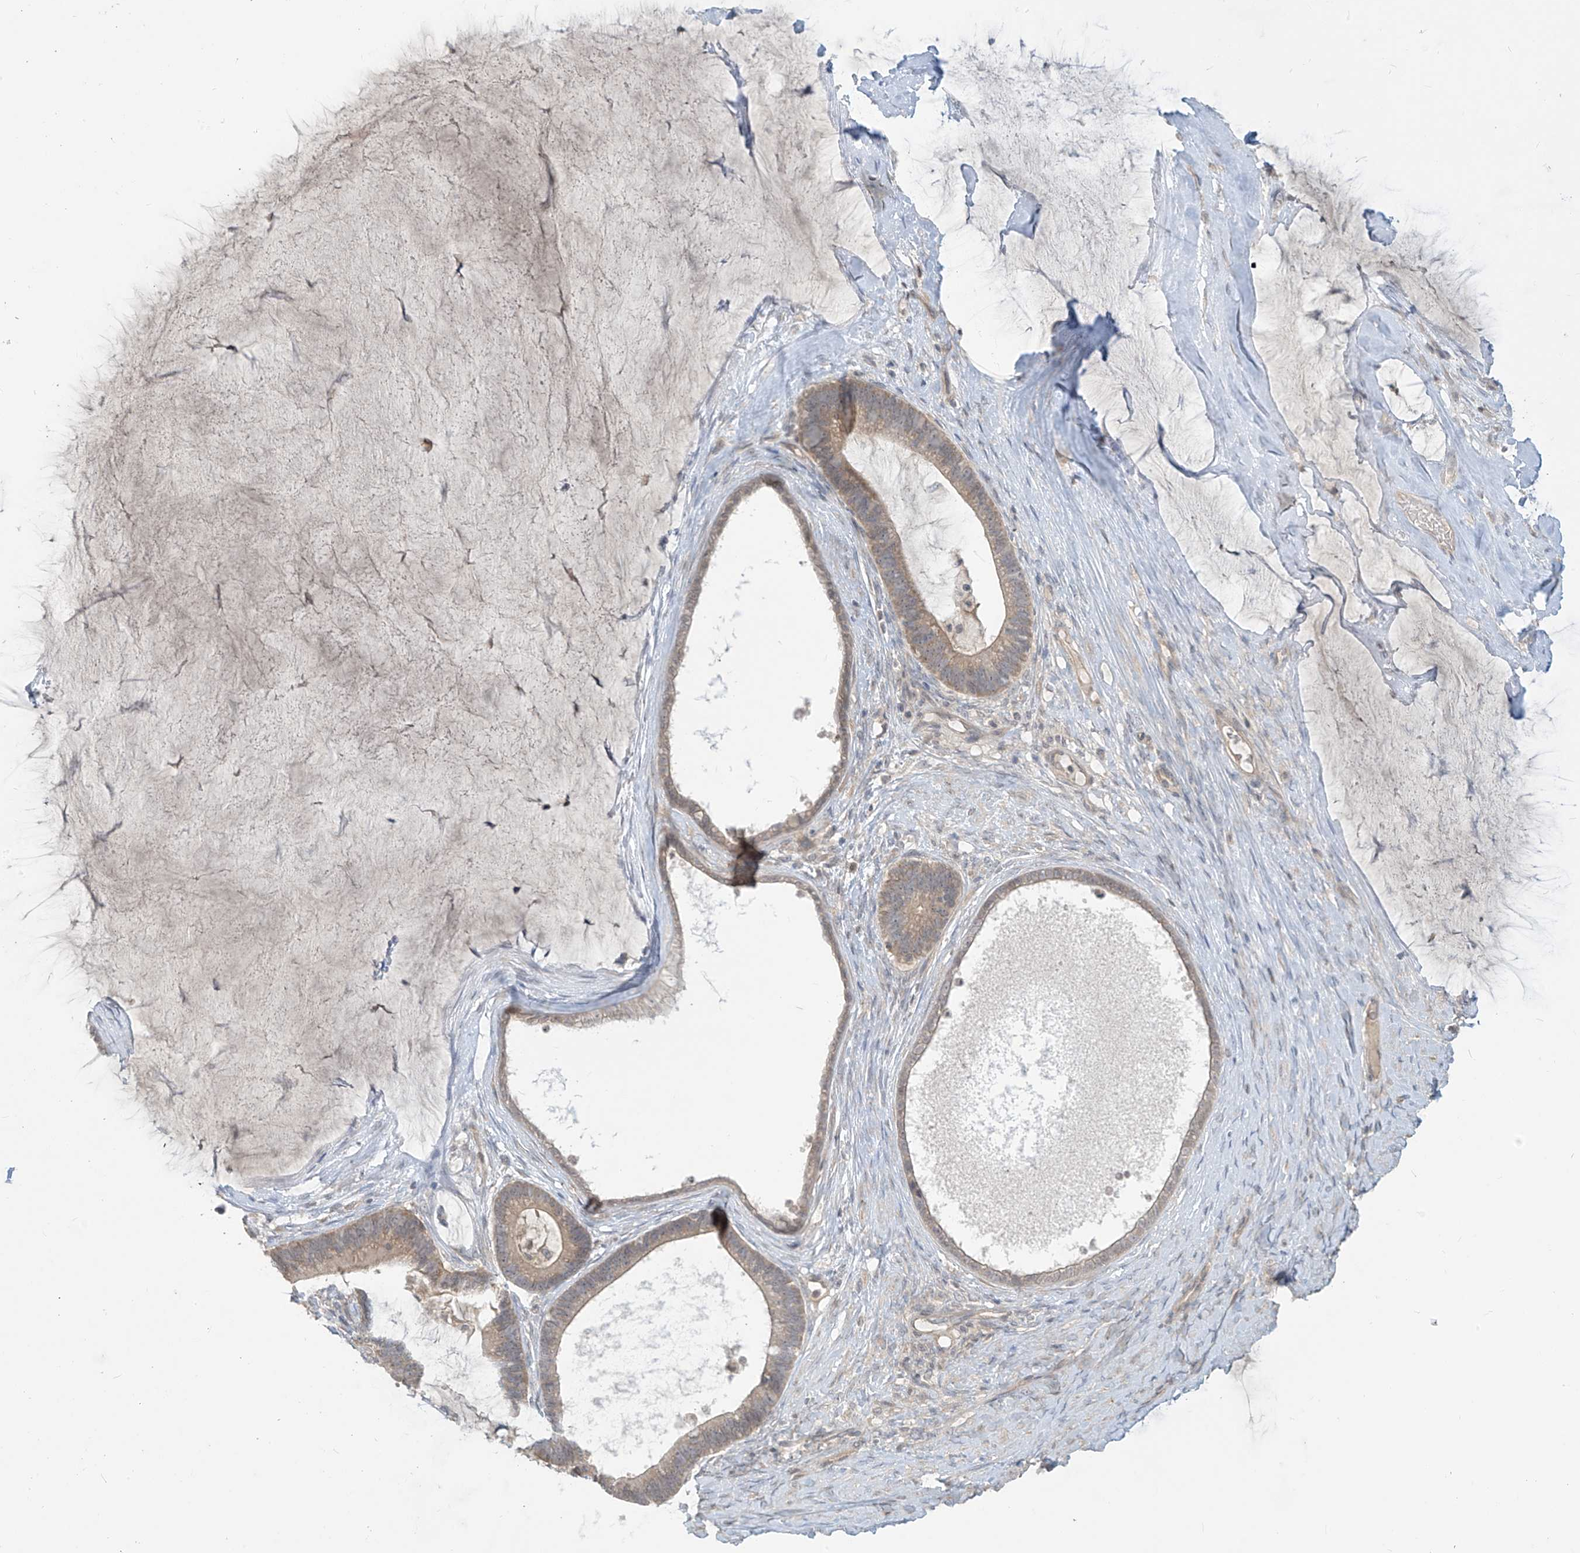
{"staining": {"intensity": "weak", "quantity": ">75%", "location": "cytoplasmic/membranous"}, "tissue": "ovarian cancer", "cell_type": "Tumor cells", "image_type": "cancer", "snomed": [{"axis": "morphology", "description": "Cystadenocarcinoma, mucinous, NOS"}, {"axis": "topography", "description": "Ovary"}], "caption": "Brown immunohistochemical staining in ovarian mucinous cystadenocarcinoma exhibits weak cytoplasmic/membranous staining in approximately >75% of tumor cells. (brown staining indicates protein expression, while blue staining denotes nuclei).", "gene": "DGKQ", "patient": {"sex": "female", "age": 61}}